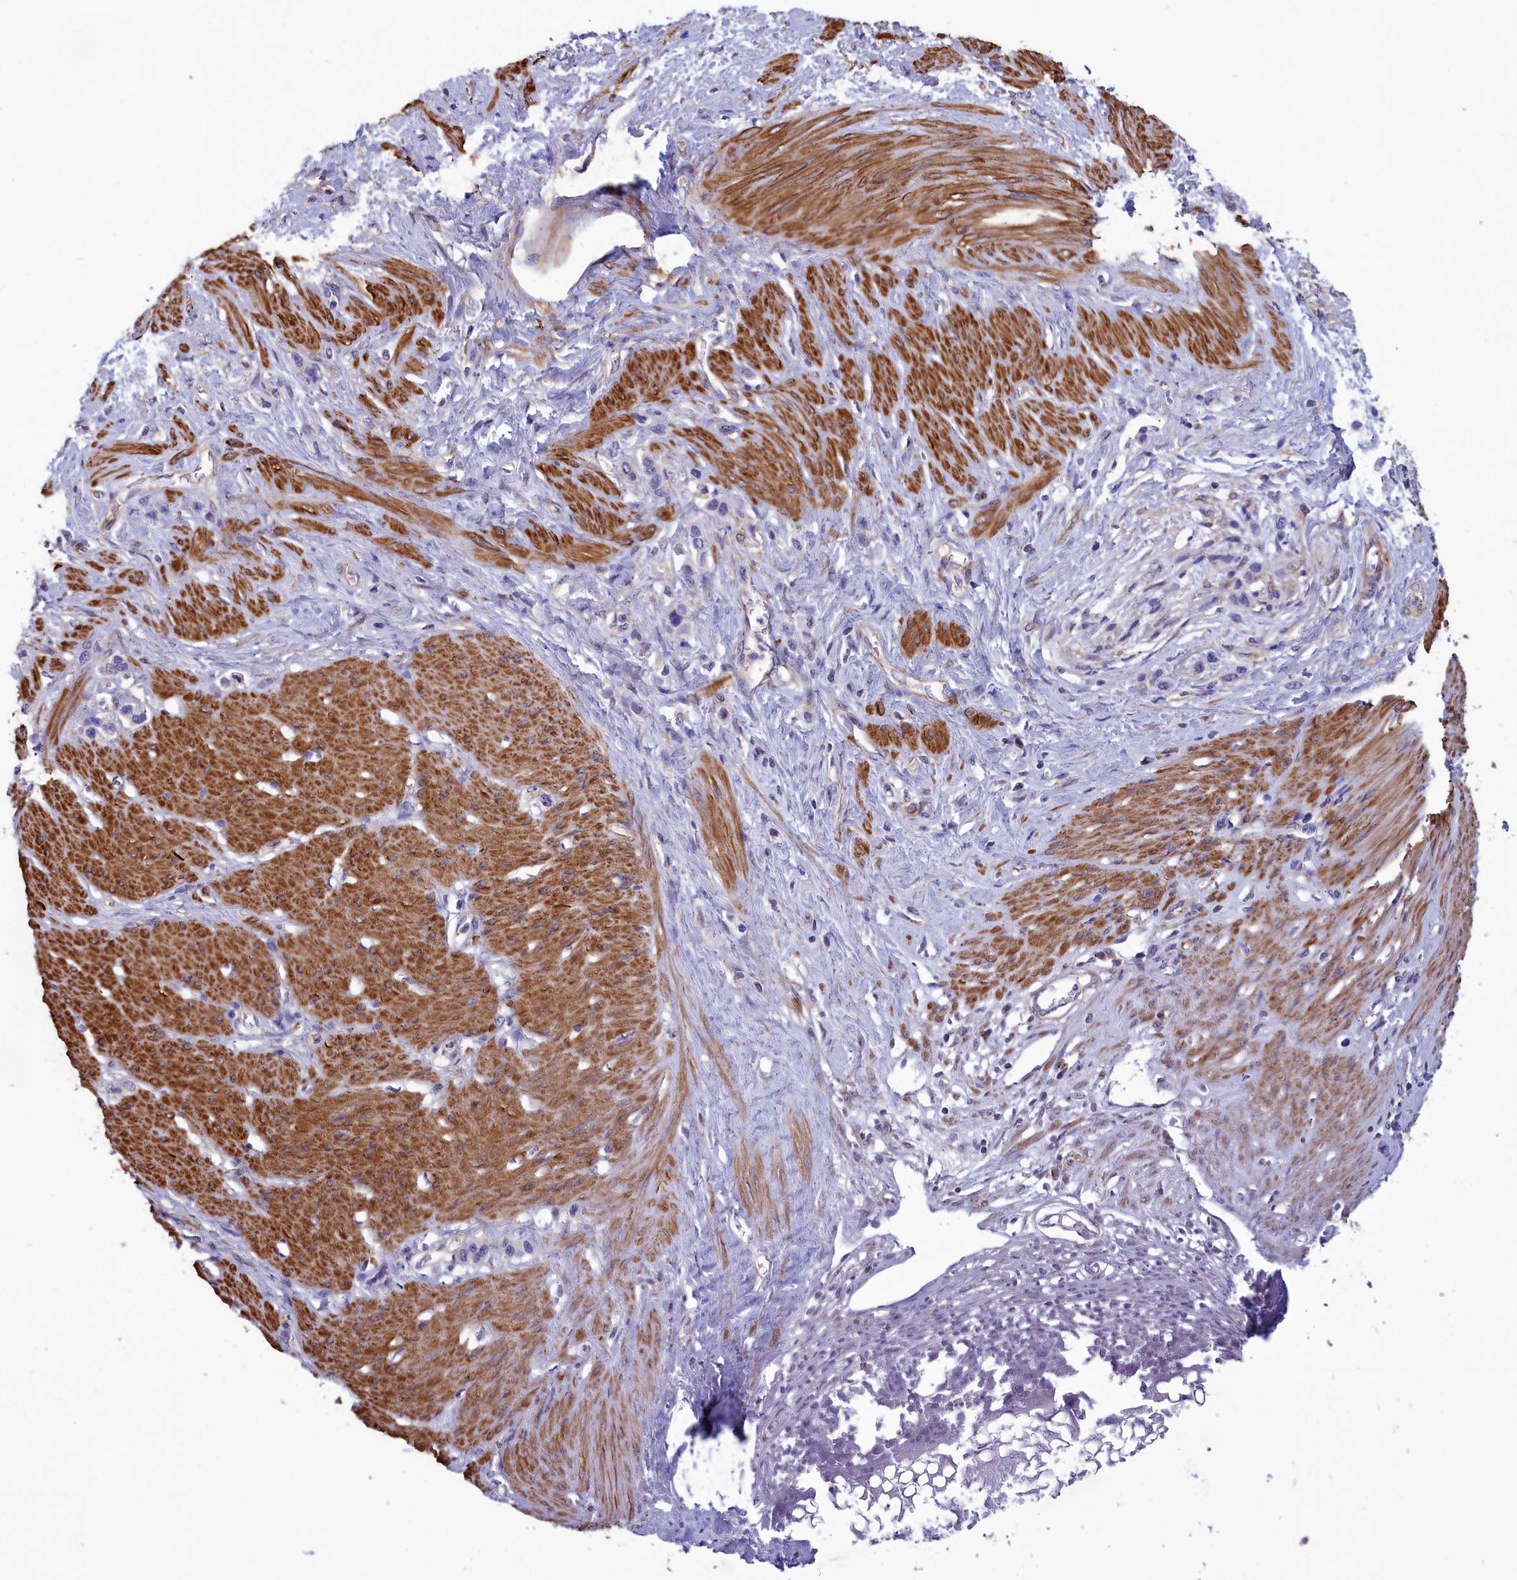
{"staining": {"intensity": "negative", "quantity": "none", "location": "none"}, "tissue": "stomach cancer", "cell_type": "Tumor cells", "image_type": "cancer", "snomed": [{"axis": "morphology", "description": "Adenocarcinoma, NOS"}, {"axis": "morphology", "description": "Adenocarcinoma, High grade"}, {"axis": "topography", "description": "Stomach, upper"}, {"axis": "topography", "description": "Stomach, lower"}], "caption": "Human stomach cancer (adenocarcinoma (high-grade)) stained for a protein using IHC exhibits no expression in tumor cells.", "gene": "AMDHD2", "patient": {"sex": "female", "age": 65}}